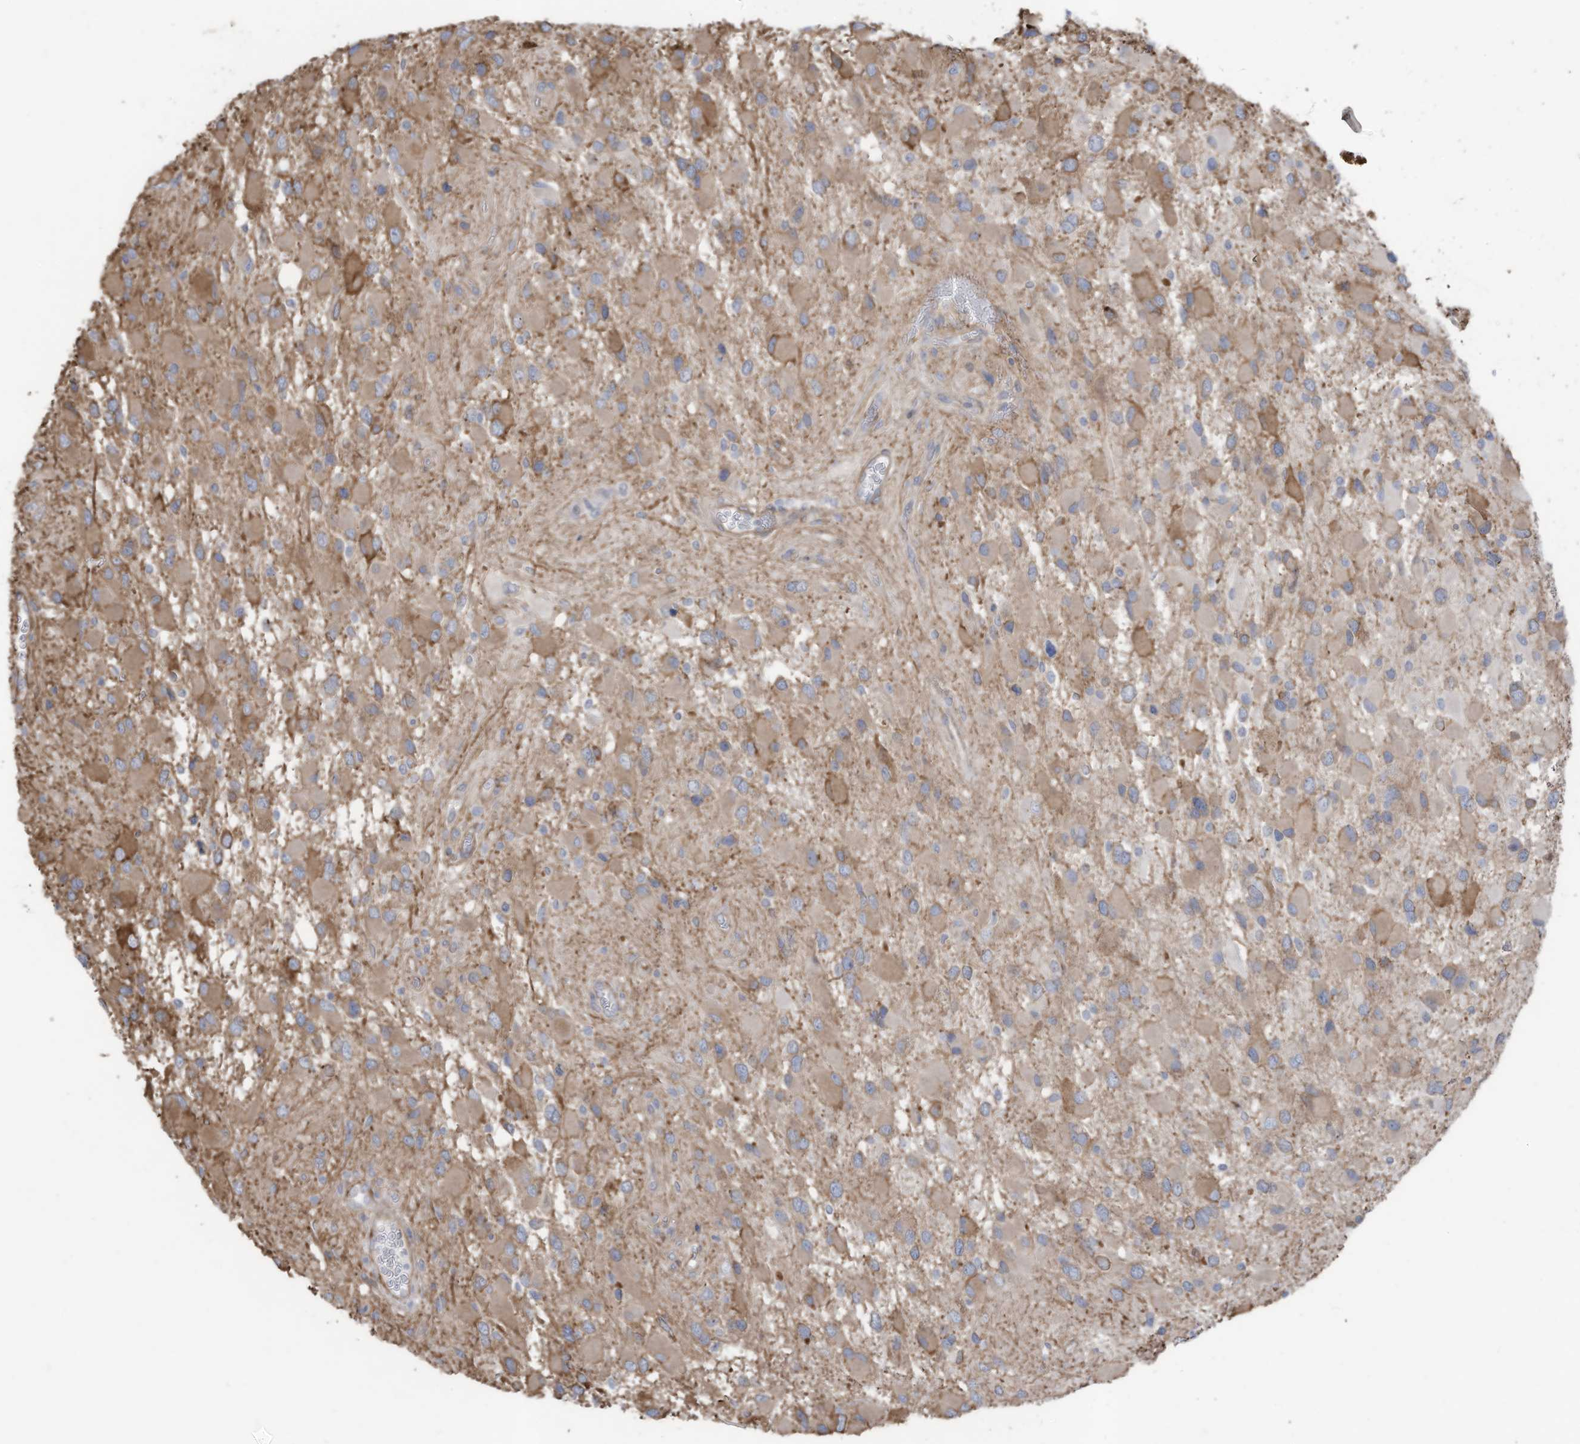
{"staining": {"intensity": "weak", "quantity": ">75%", "location": "cytoplasmic/membranous"}, "tissue": "glioma", "cell_type": "Tumor cells", "image_type": "cancer", "snomed": [{"axis": "morphology", "description": "Glioma, malignant, High grade"}, {"axis": "topography", "description": "Brain"}], "caption": "Immunohistochemistry histopathology image of human glioma stained for a protein (brown), which reveals low levels of weak cytoplasmic/membranous expression in about >75% of tumor cells.", "gene": "SLC17A7", "patient": {"sex": "male", "age": 53}}